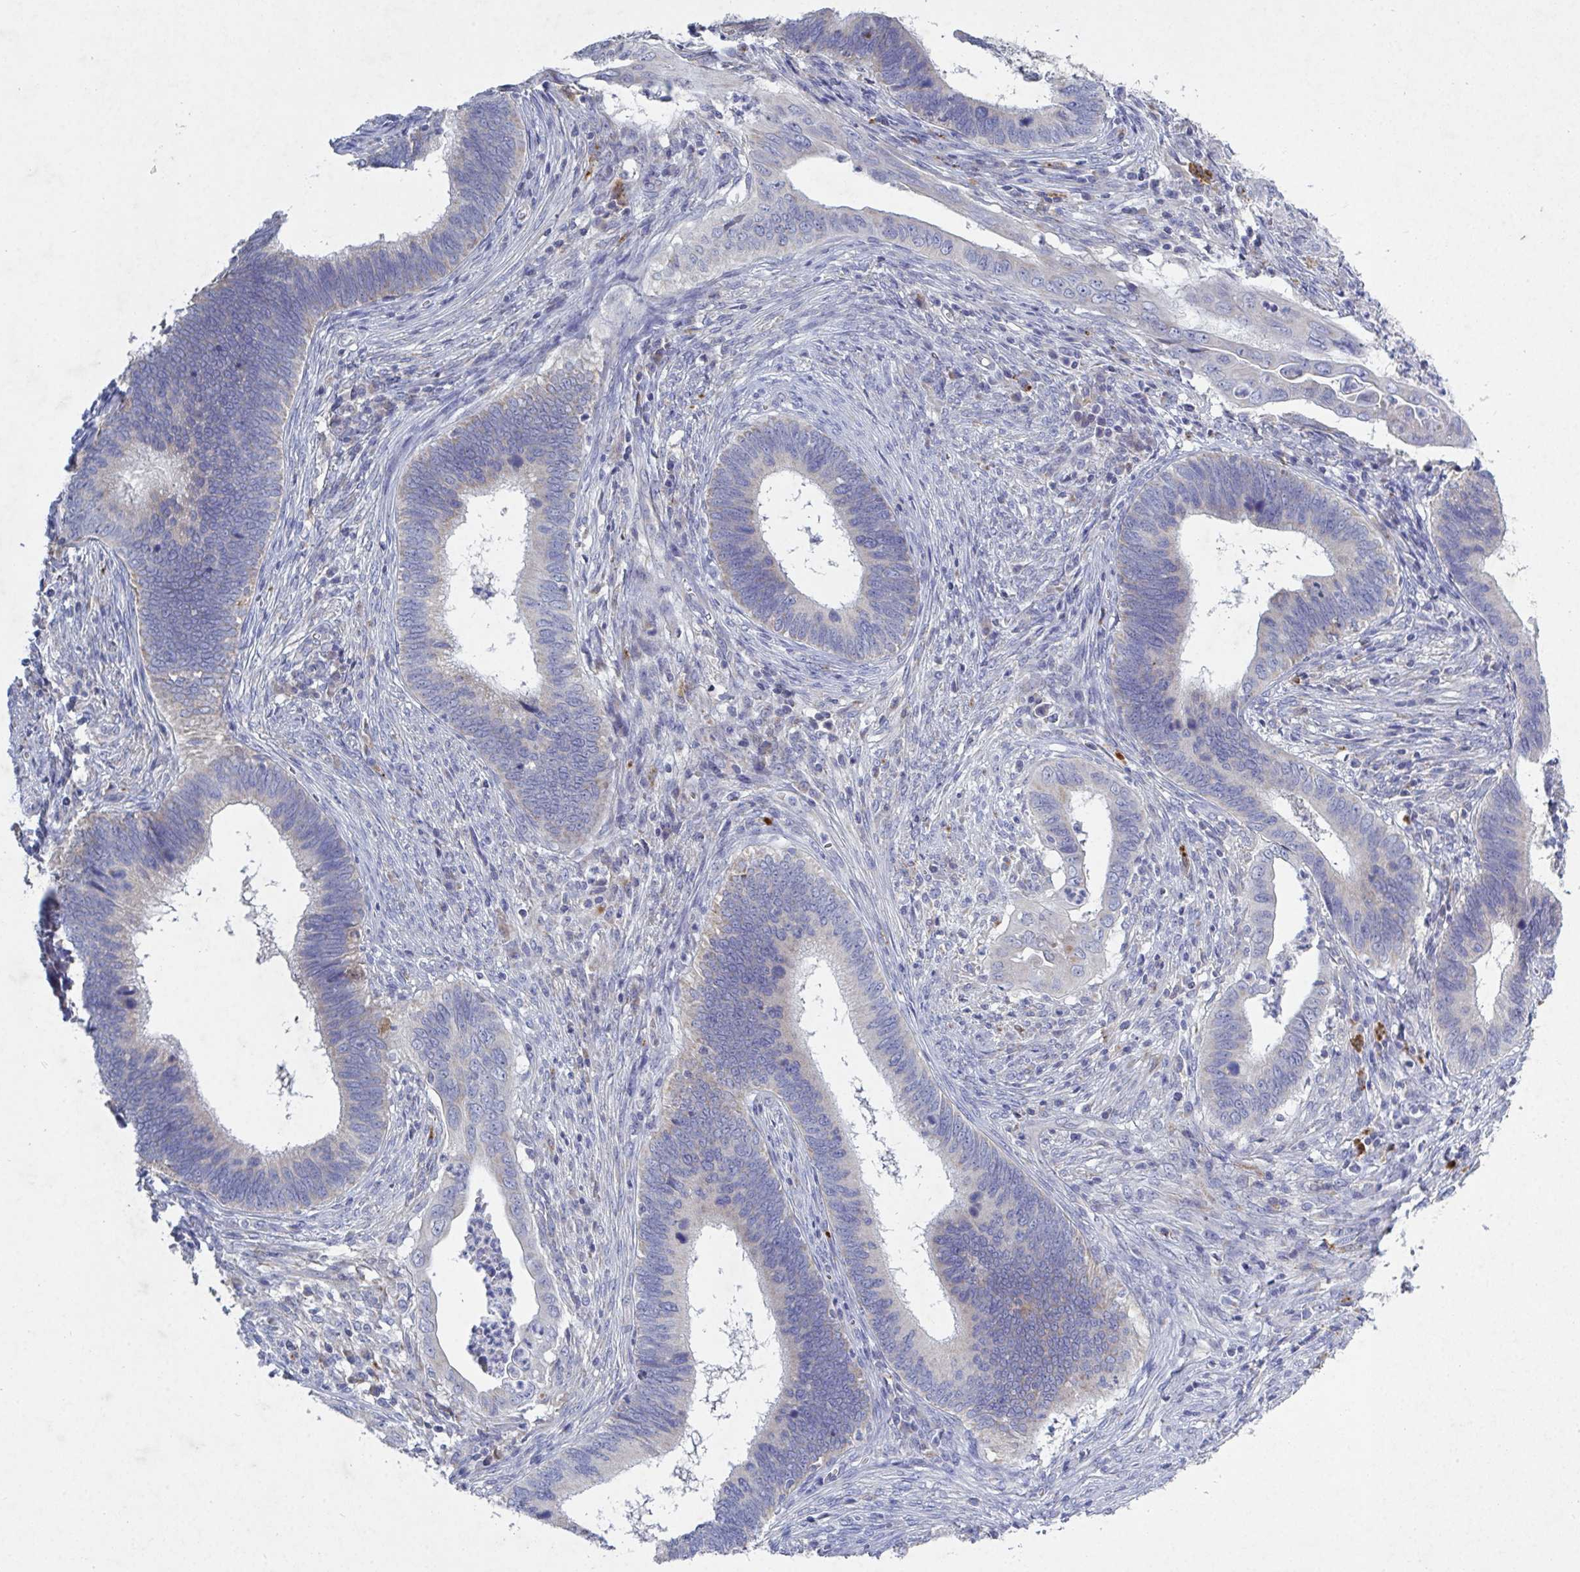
{"staining": {"intensity": "negative", "quantity": "none", "location": "none"}, "tissue": "cervical cancer", "cell_type": "Tumor cells", "image_type": "cancer", "snomed": [{"axis": "morphology", "description": "Adenocarcinoma, NOS"}, {"axis": "topography", "description": "Cervix"}], "caption": "The histopathology image shows no significant staining in tumor cells of adenocarcinoma (cervical).", "gene": "GALNT13", "patient": {"sex": "female", "age": 42}}